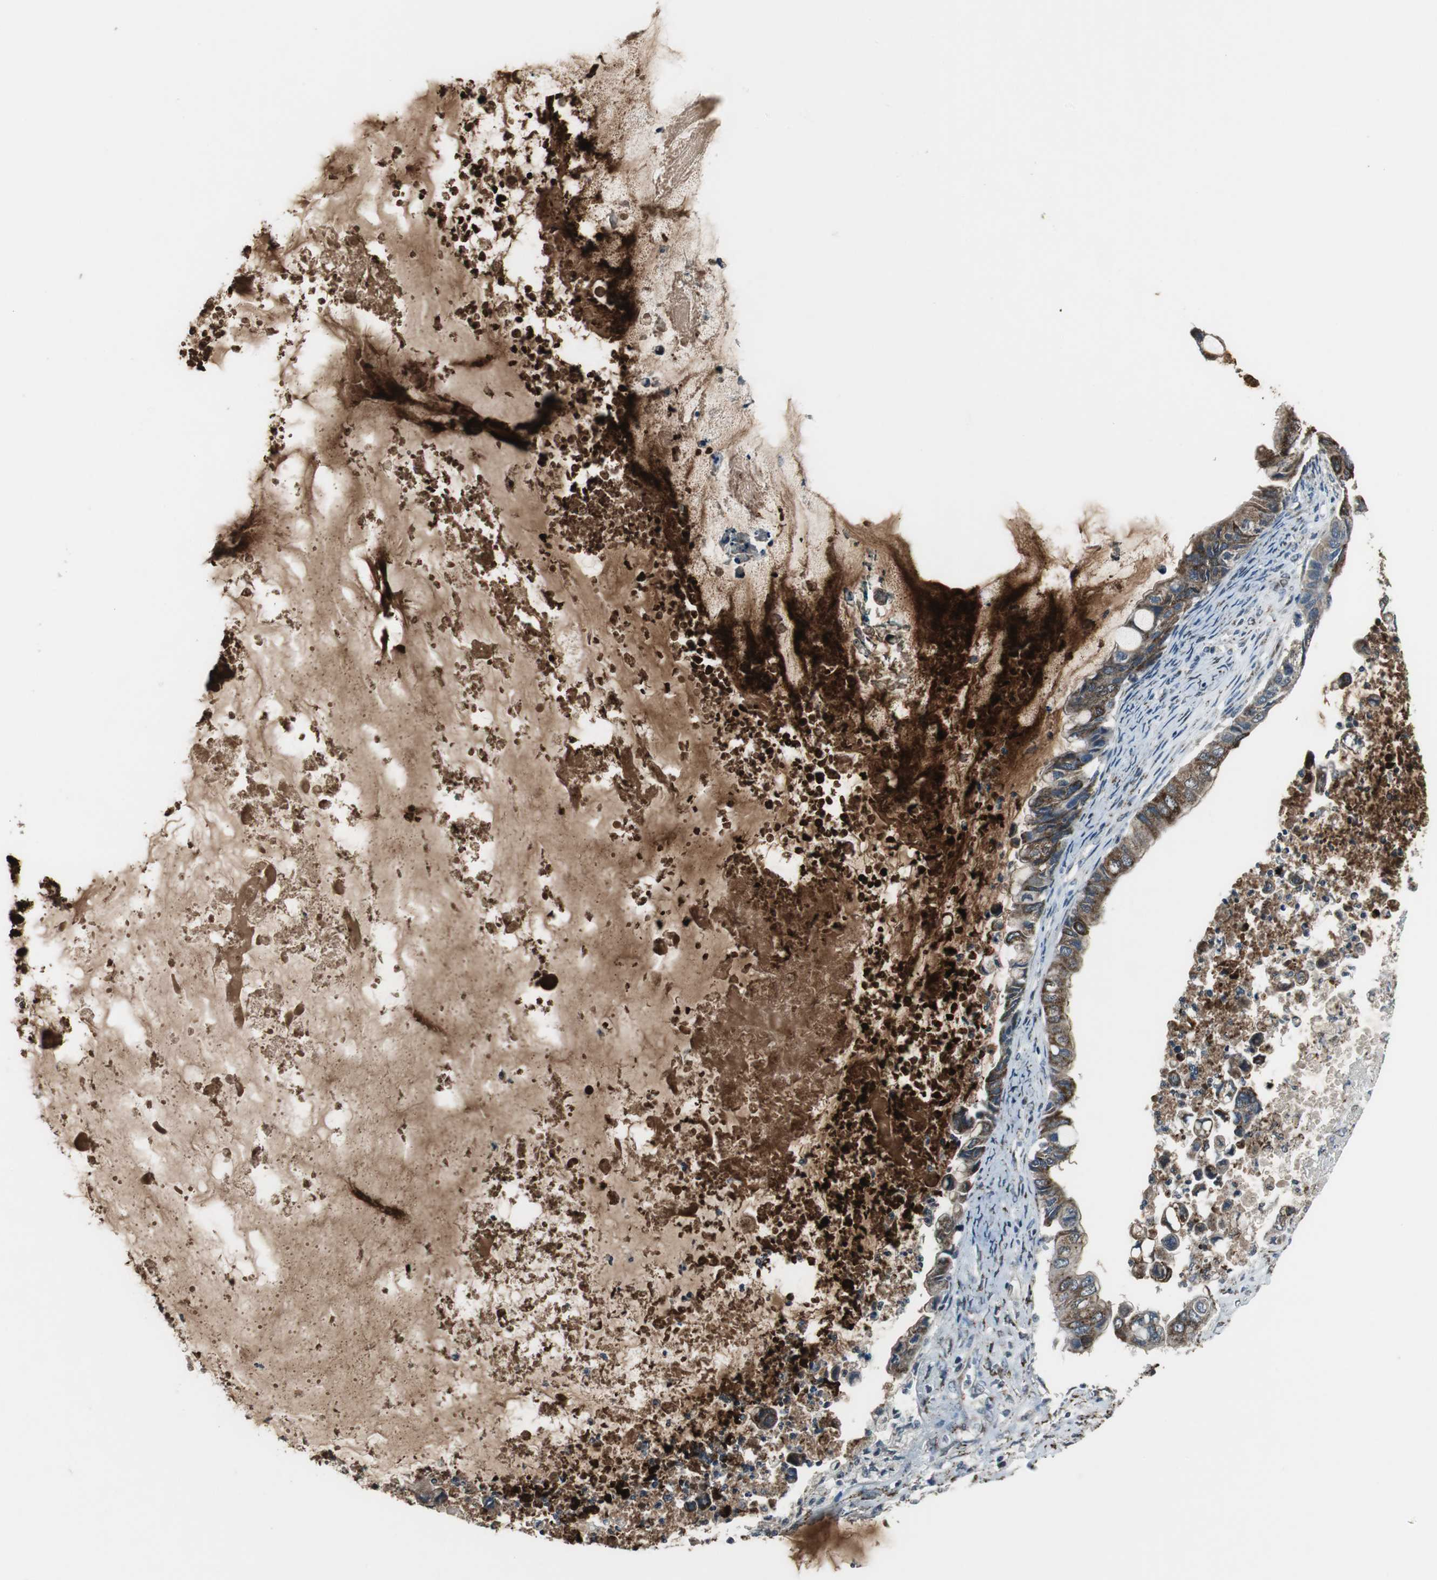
{"staining": {"intensity": "moderate", "quantity": ">75%", "location": "cytoplasmic/membranous"}, "tissue": "ovarian cancer", "cell_type": "Tumor cells", "image_type": "cancer", "snomed": [{"axis": "morphology", "description": "Cystadenocarcinoma, mucinous, NOS"}, {"axis": "topography", "description": "Ovary"}], "caption": "Human ovarian cancer stained with a brown dye demonstrates moderate cytoplasmic/membranous positive positivity in approximately >75% of tumor cells.", "gene": "JTB", "patient": {"sex": "female", "age": 80}}